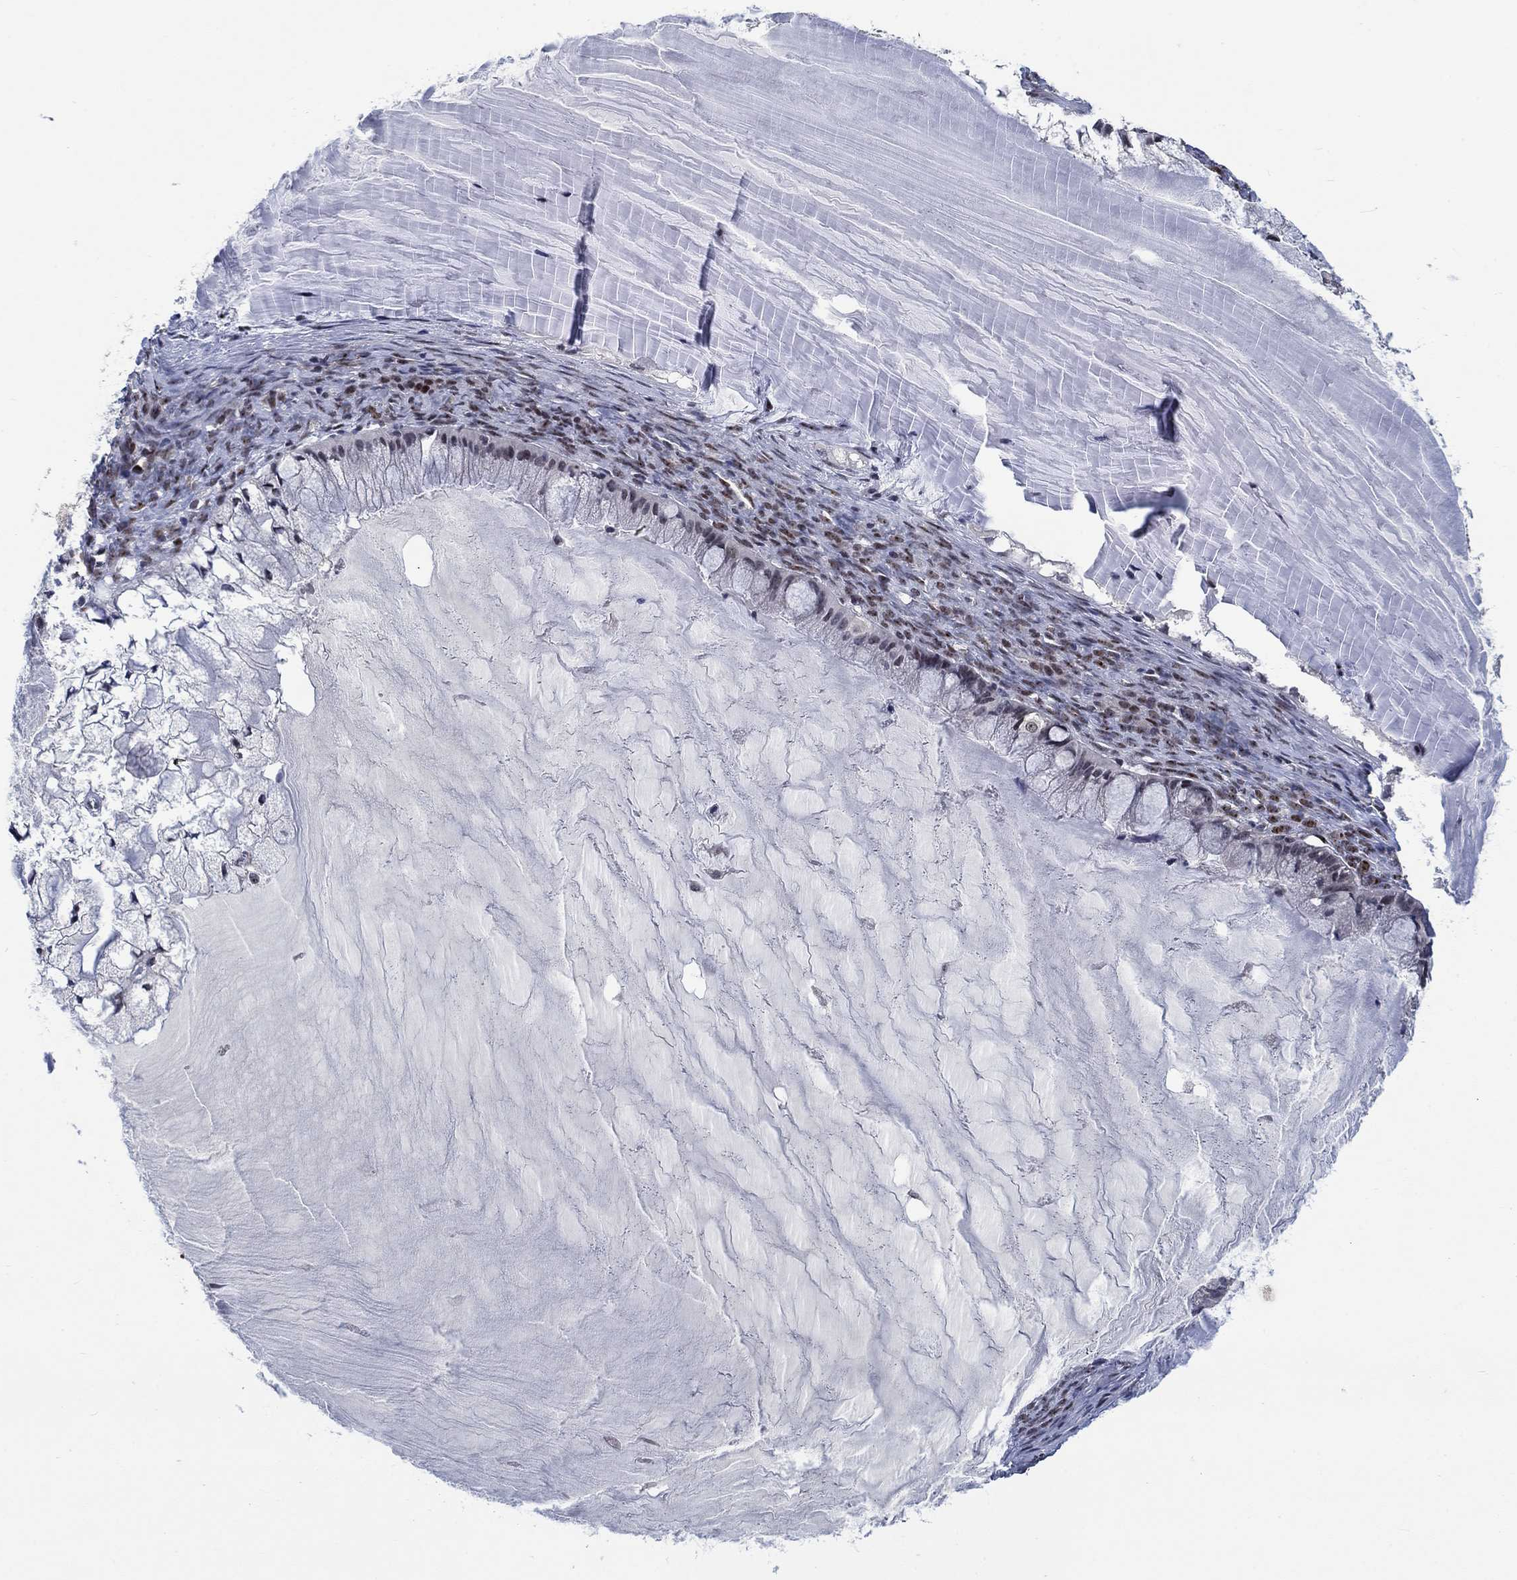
{"staining": {"intensity": "negative", "quantity": "none", "location": "none"}, "tissue": "ovarian cancer", "cell_type": "Tumor cells", "image_type": "cancer", "snomed": [{"axis": "morphology", "description": "Cystadenocarcinoma, mucinous, NOS"}, {"axis": "topography", "description": "Ovary"}], "caption": "The IHC image has no significant positivity in tumor cells of ovarian cancer tissue.", "gene": "HTN1", "patient": {"sex": "female", "age": 57}}